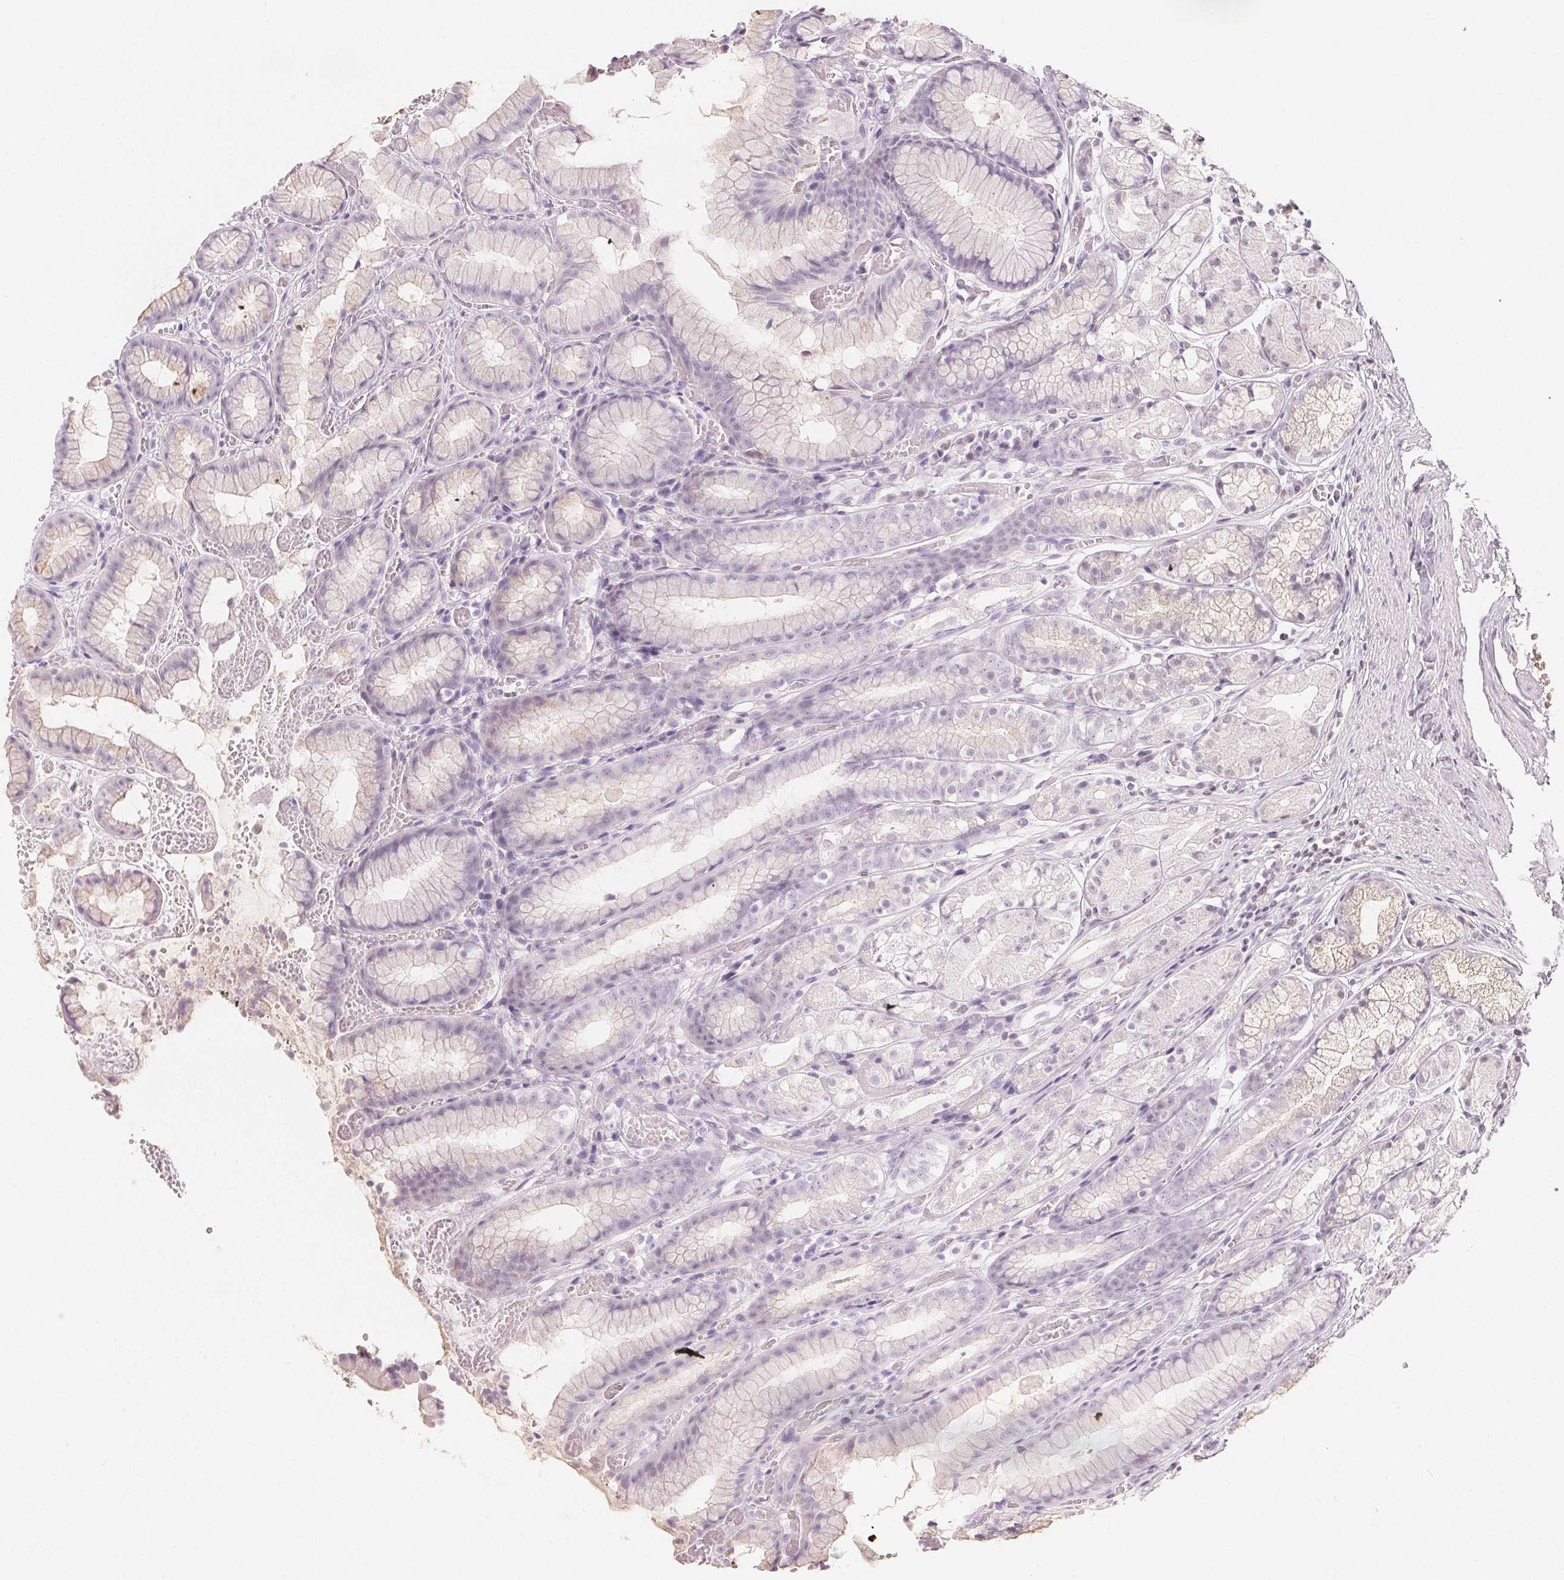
{"staining": {"intensity": "weak", "quantity": "<25%", "location": "cytoplasmic/membranous"}, "tissue": "stomach", "cell_type": "Glandular cells", "image_type": "normal", "snomed": [{"axis": "morphology", "description": "Normal tissue, NOS"}, {"axis": "topography", "description": "Smooth muscle"}, {"axis": "topography", "description": "Stomach"}], "caption": "IHC image of normal human stomach stained for a protein (brown), which demonstrates no expression in glandular cells.", "gene": "AFM", "patient": {"sex": "male", "age": 70}}